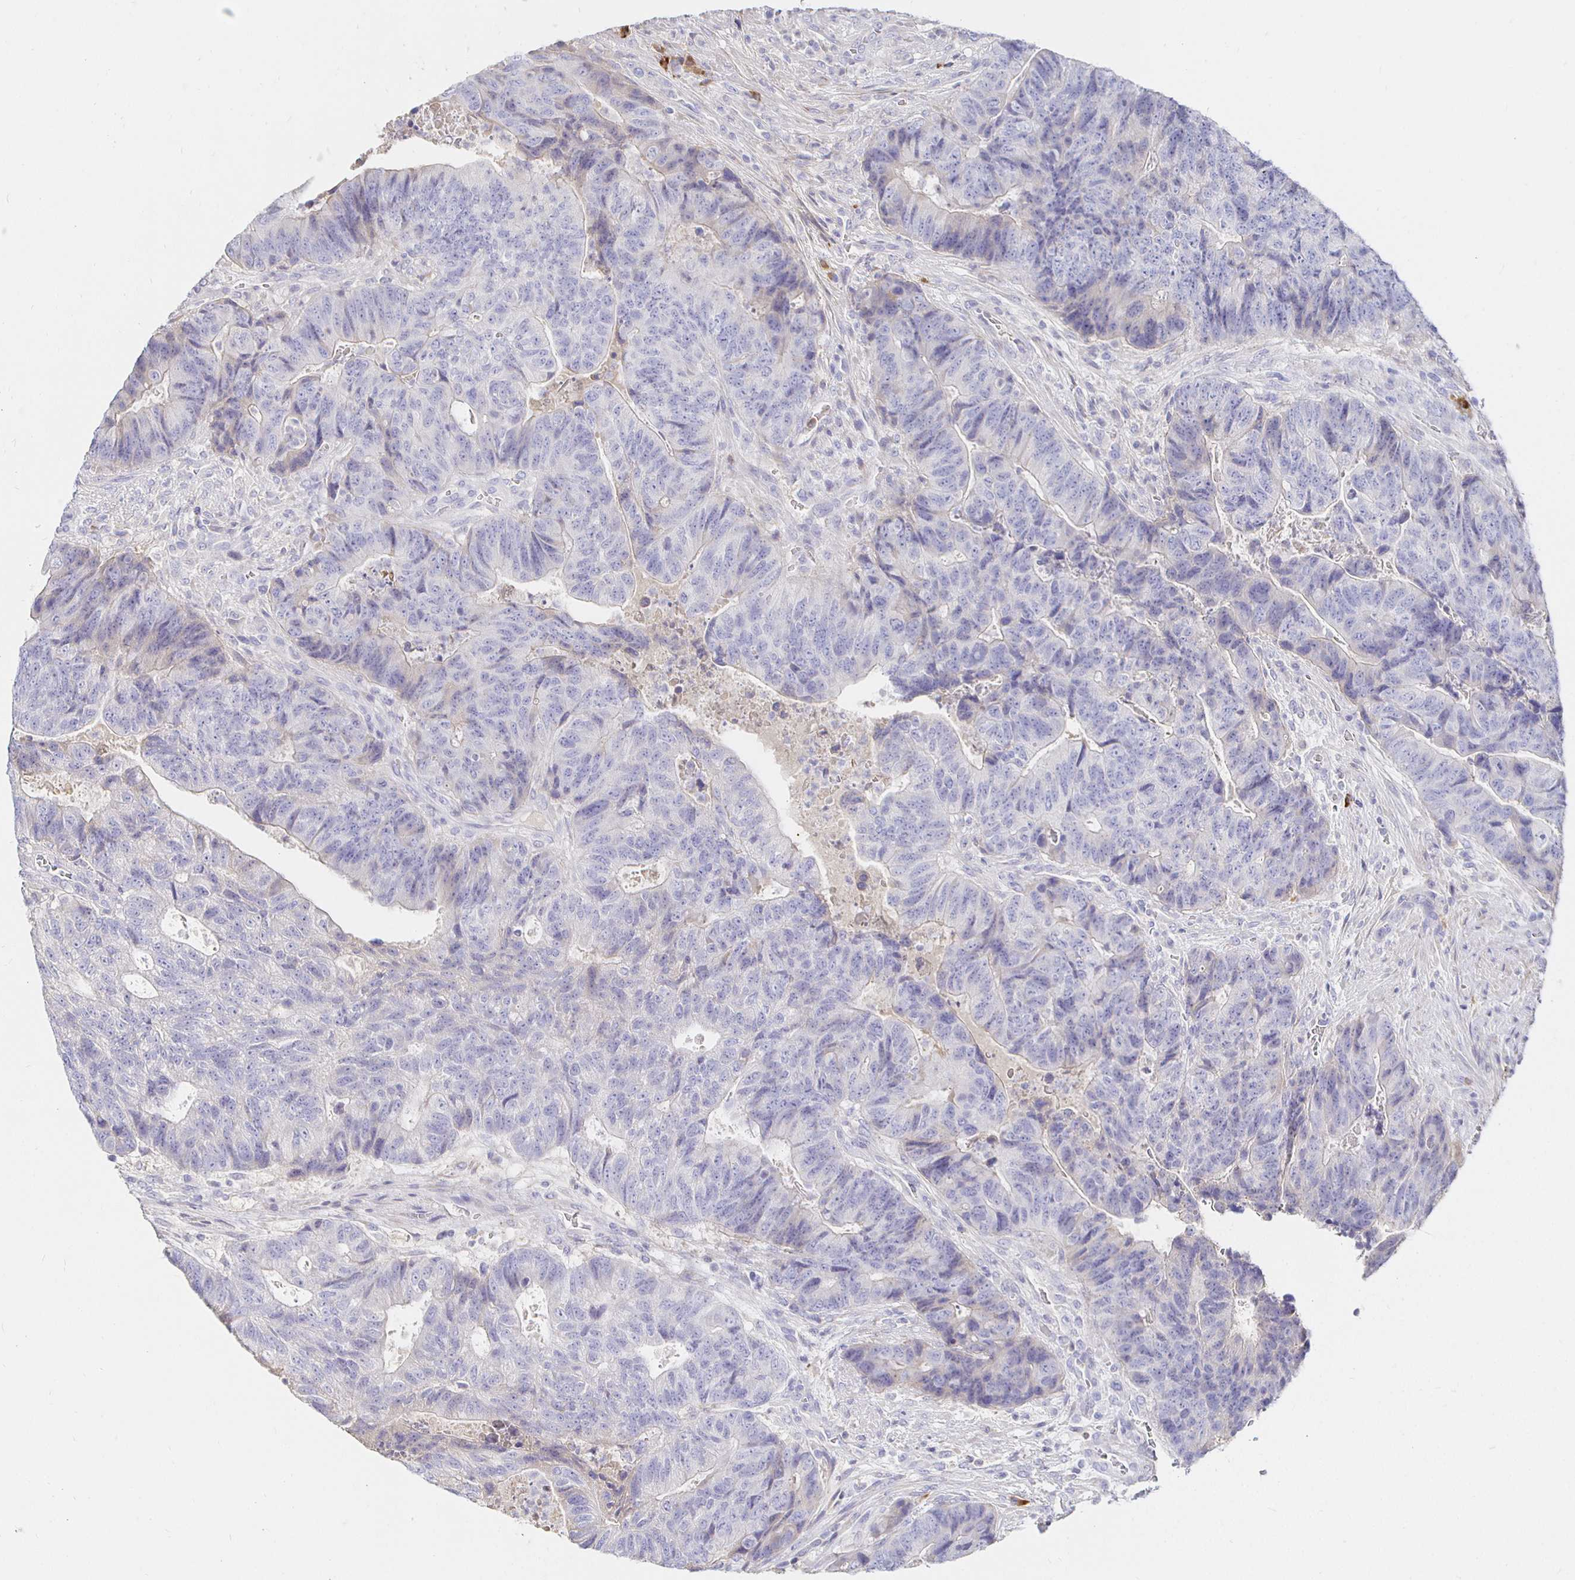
{"staining": {"intensity": "negative", "quantity": "none", "location": "none"}, "tissue": "colorectal cancer", "cell_type": "Tumor cells", "image_type": "cancer", "snomed": [{"axis": "morphology", "description": "Normal tissue, NOS"}, {"axis": "morphology", "description": "Adenocarcinoma, NOS"}, {"axis": "topography", "description": "Colon"}], "caption": "Immunohistochemistry histopathology image of neoplastic tissue: human adenocarcinoma (colorectal) stained with DAB (3,3'-diaminobenzidine) displays no significant protein staining in tumor cells. The staining was performed using DAB to visualize the protein expression in brown, while the nuclei were stained in blue with hematoxylin (Magnification: 20x).", "gene": "CXCR3", "patient": {"sex": "female", "age": 48}}